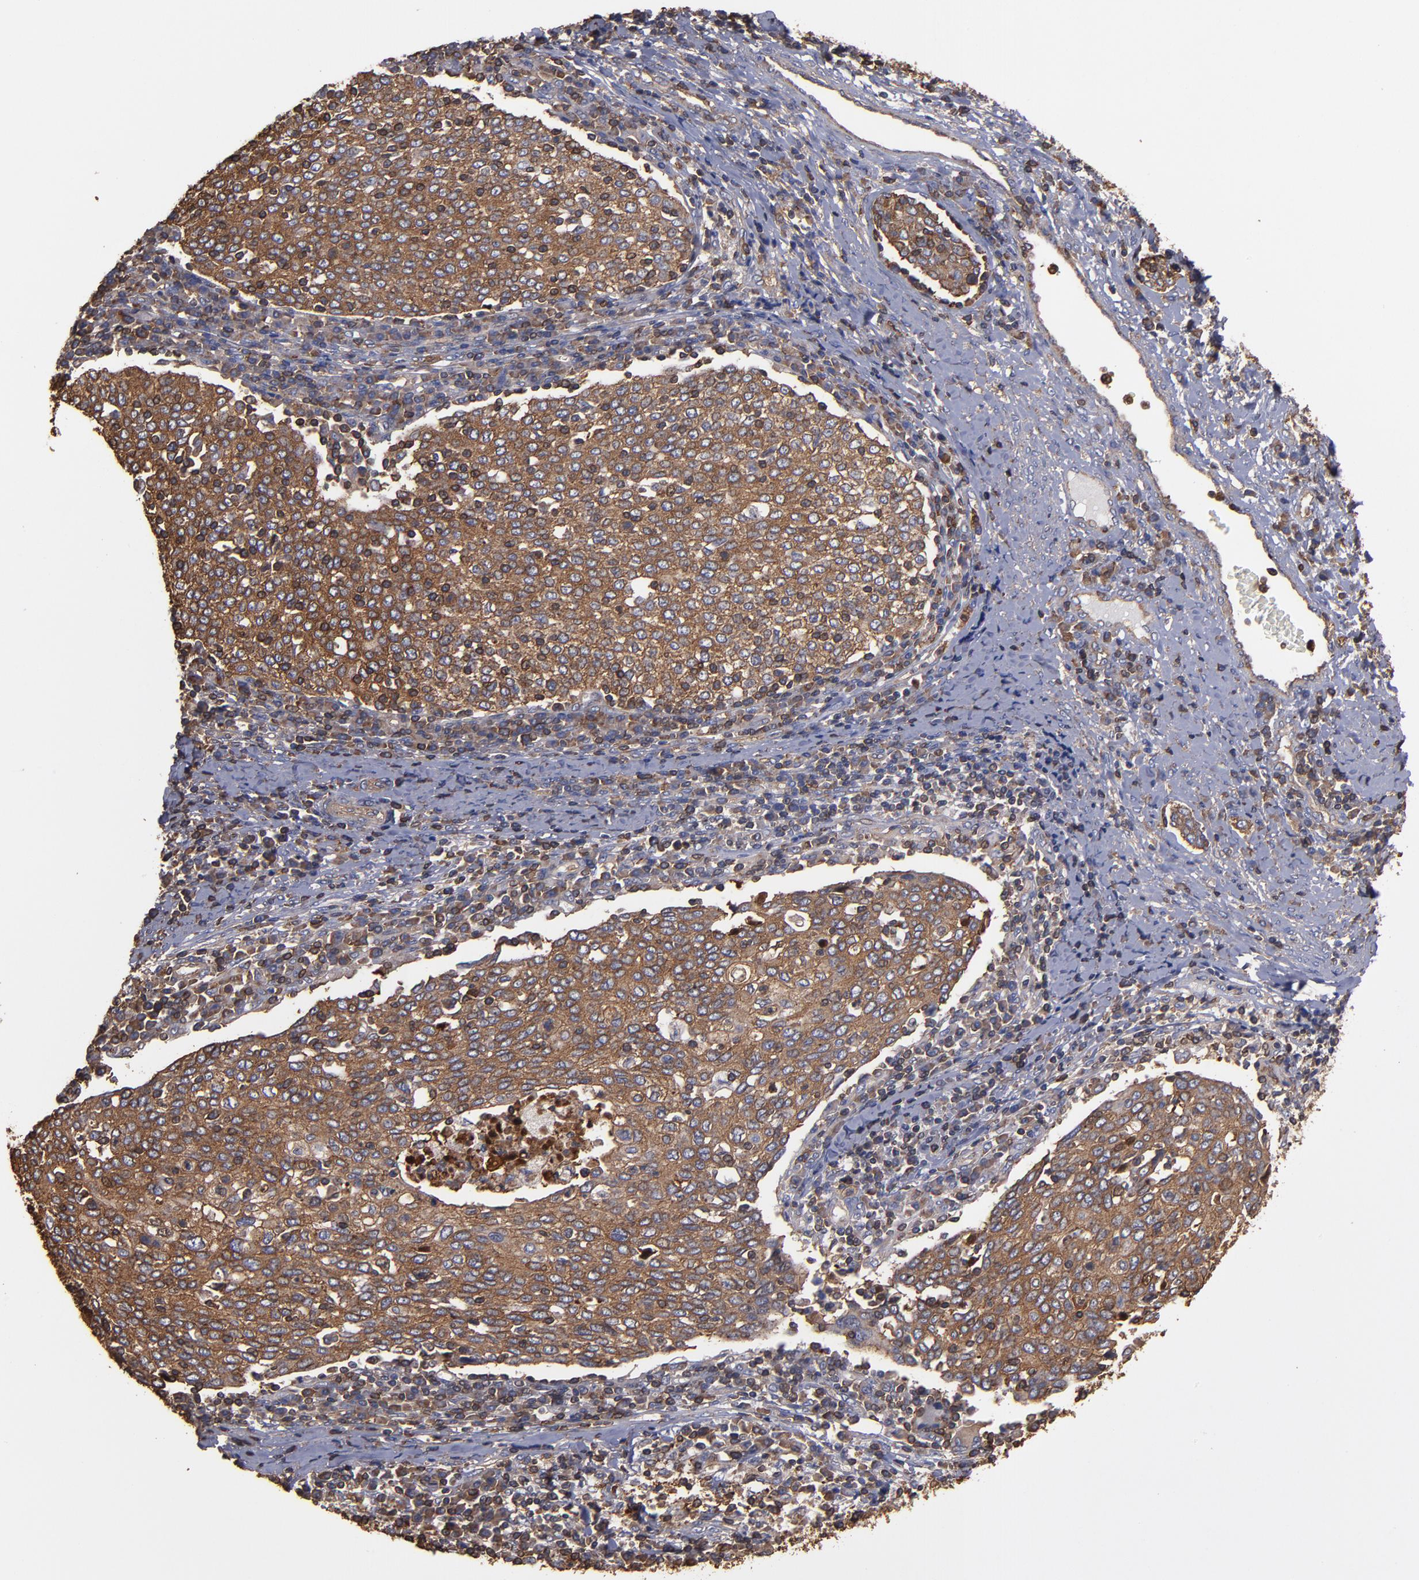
{"staining": {"intensity": "moderate", "quantity": ">75%", "location": "cytoplasmic/membranous"}, "tissue": "cervical cancer", "cell_type": "Tumor cells", "image_type": "cancer", "snomed": [{"axis": "morphology", "description": "Squamous cell carcinoma, NOS"}, {"axis": "topography", "description": "Cervix"}], "caption": "The image demonstrates immunohistochemical staining of cervical cancer. There is moderate cytoplasmic/membranous staining is seen in approximately >75% of tumor cells.", "gene": "ACTN4", "patient": {"sex": "female", "age": 40}}